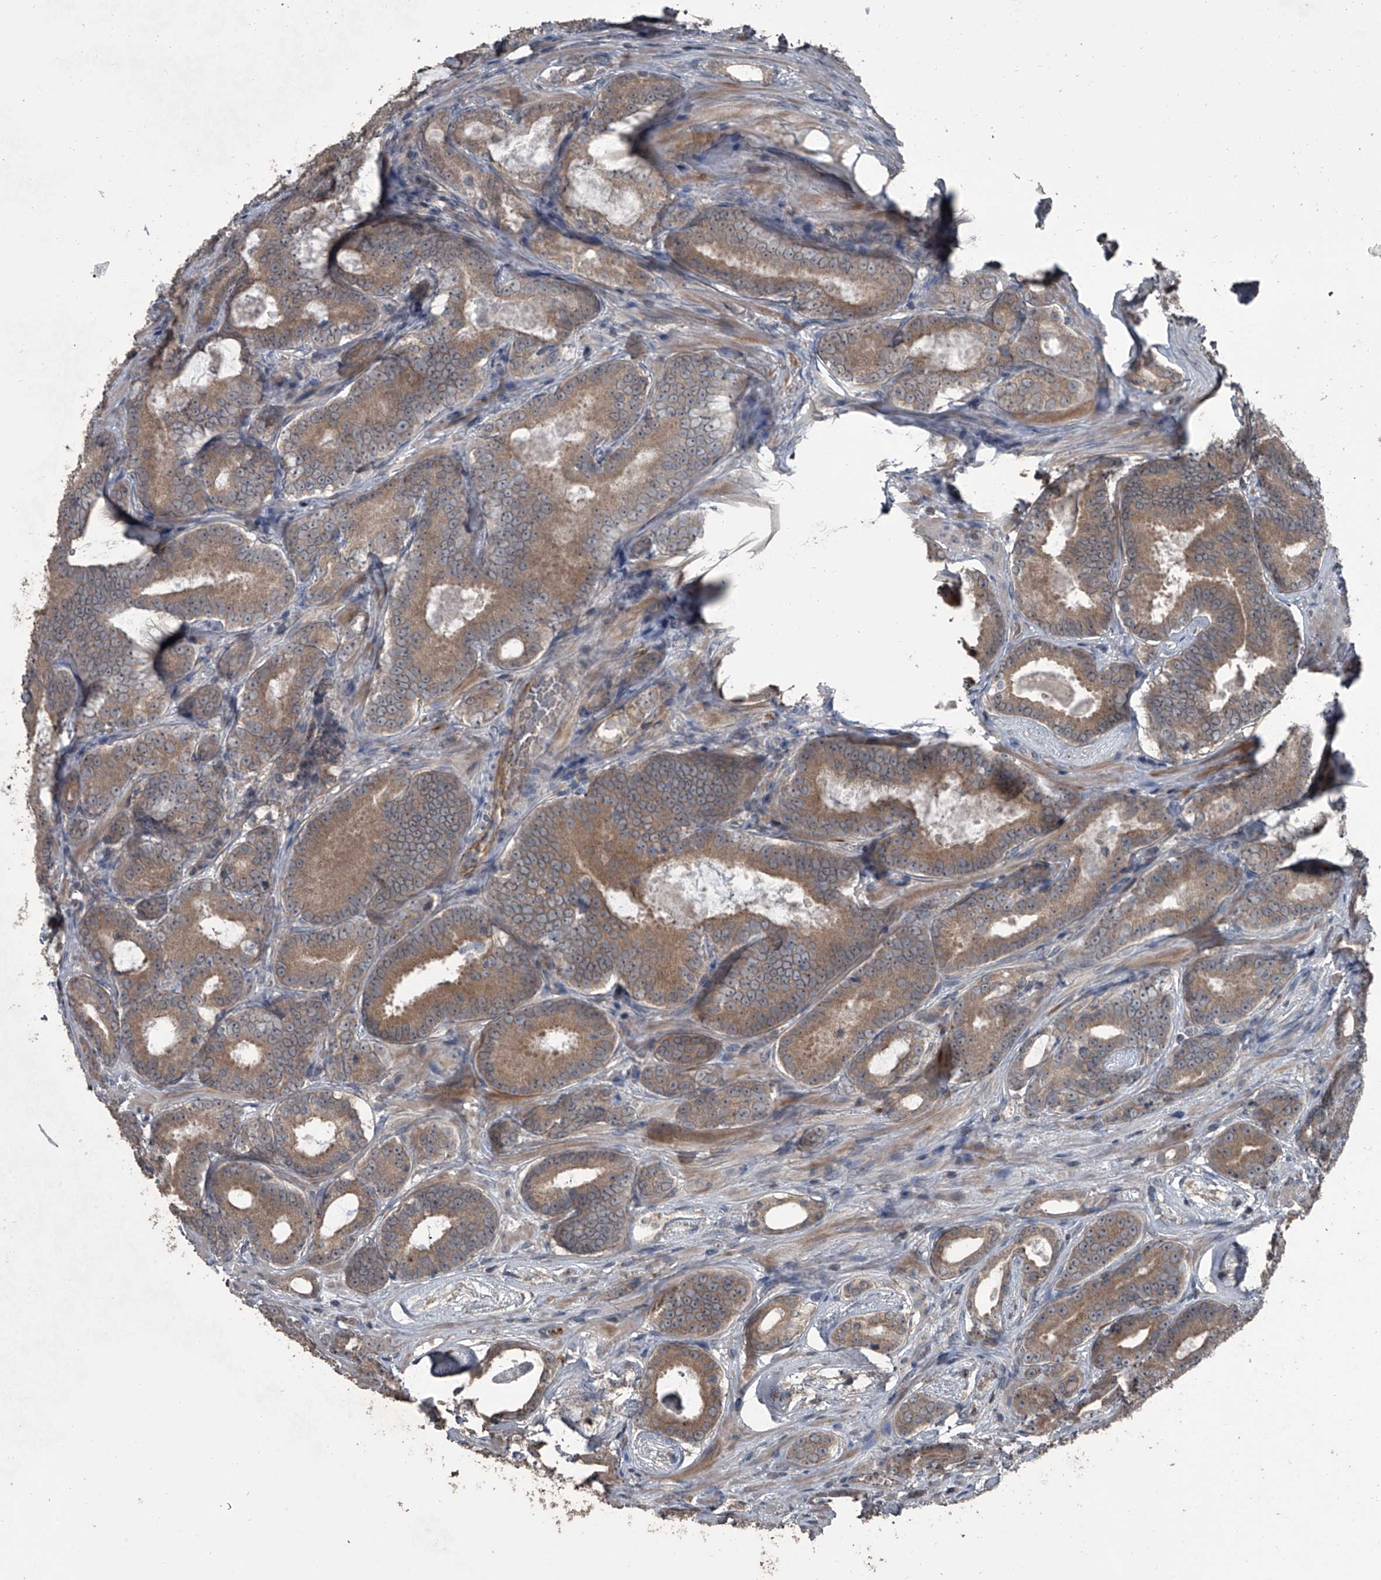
{"staining": {"intensity": "moderate", "quantity": ">75%", "location": "cytoplasmic/membranous"}, "tissue": "prostate cancer", "cell_type": "Tumor cells", "image_type": "cancer", "snomed": [{"axis": "morphology", "description": "Adenocarcinoma, High grade"}, {"axis": "topography", "description": "Prostate"}], "caption": "Immunohistochemical staining of prostate cancer reveals medium levels of moderate cytoplasmic/membranous positivity in approximately >75% of tumor cells. The protein of interest is shown in brown color, while the nuclei are stained blue.", "gene": "OARD1", "patient": {"sex": "male", "age": 66}}